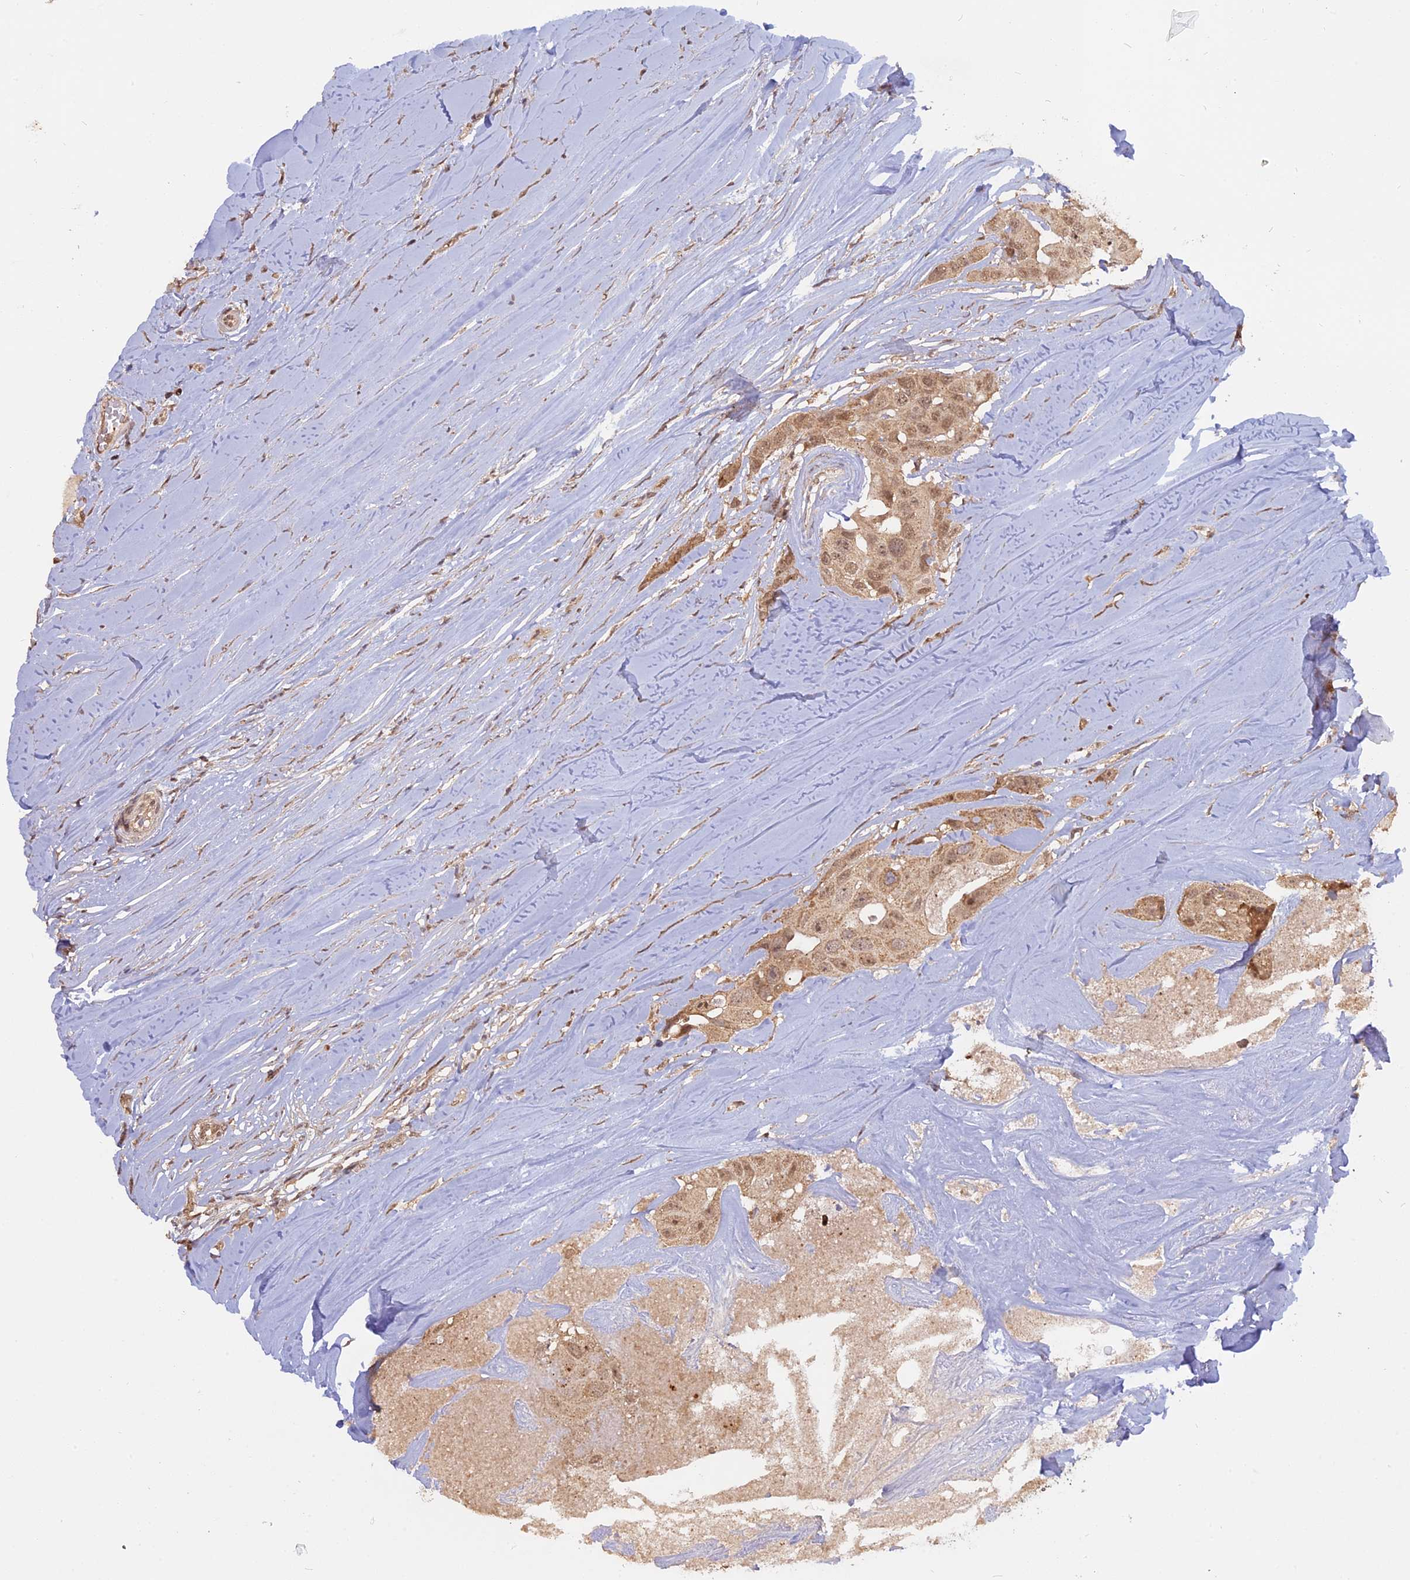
{"staining": {"intensity": "moderate", "quantity": ">75%", "location": "cytoplasmic/membranous,nuclear"}, "tissue": "head and neck cancer", "cell_type": "Tumor cells", "image_type": "cancer", "snomed": [{"axis": "morphology", "description": "Adenocarcinoma, NOS"}, {"axis": "morphology", "description": "Adenocarcinoma, metastatic, NOS"}, {"axis": "topography", "description": "Head-Neck"}], "caption": "Tumor cells demonstrate medium levels of moderate cytoplasmic/membranous and nuclear positivity in about >75% of cells in head and neck cancer.", "gene": "PKIG", "patient": {"sex": "male", "age": 75}}